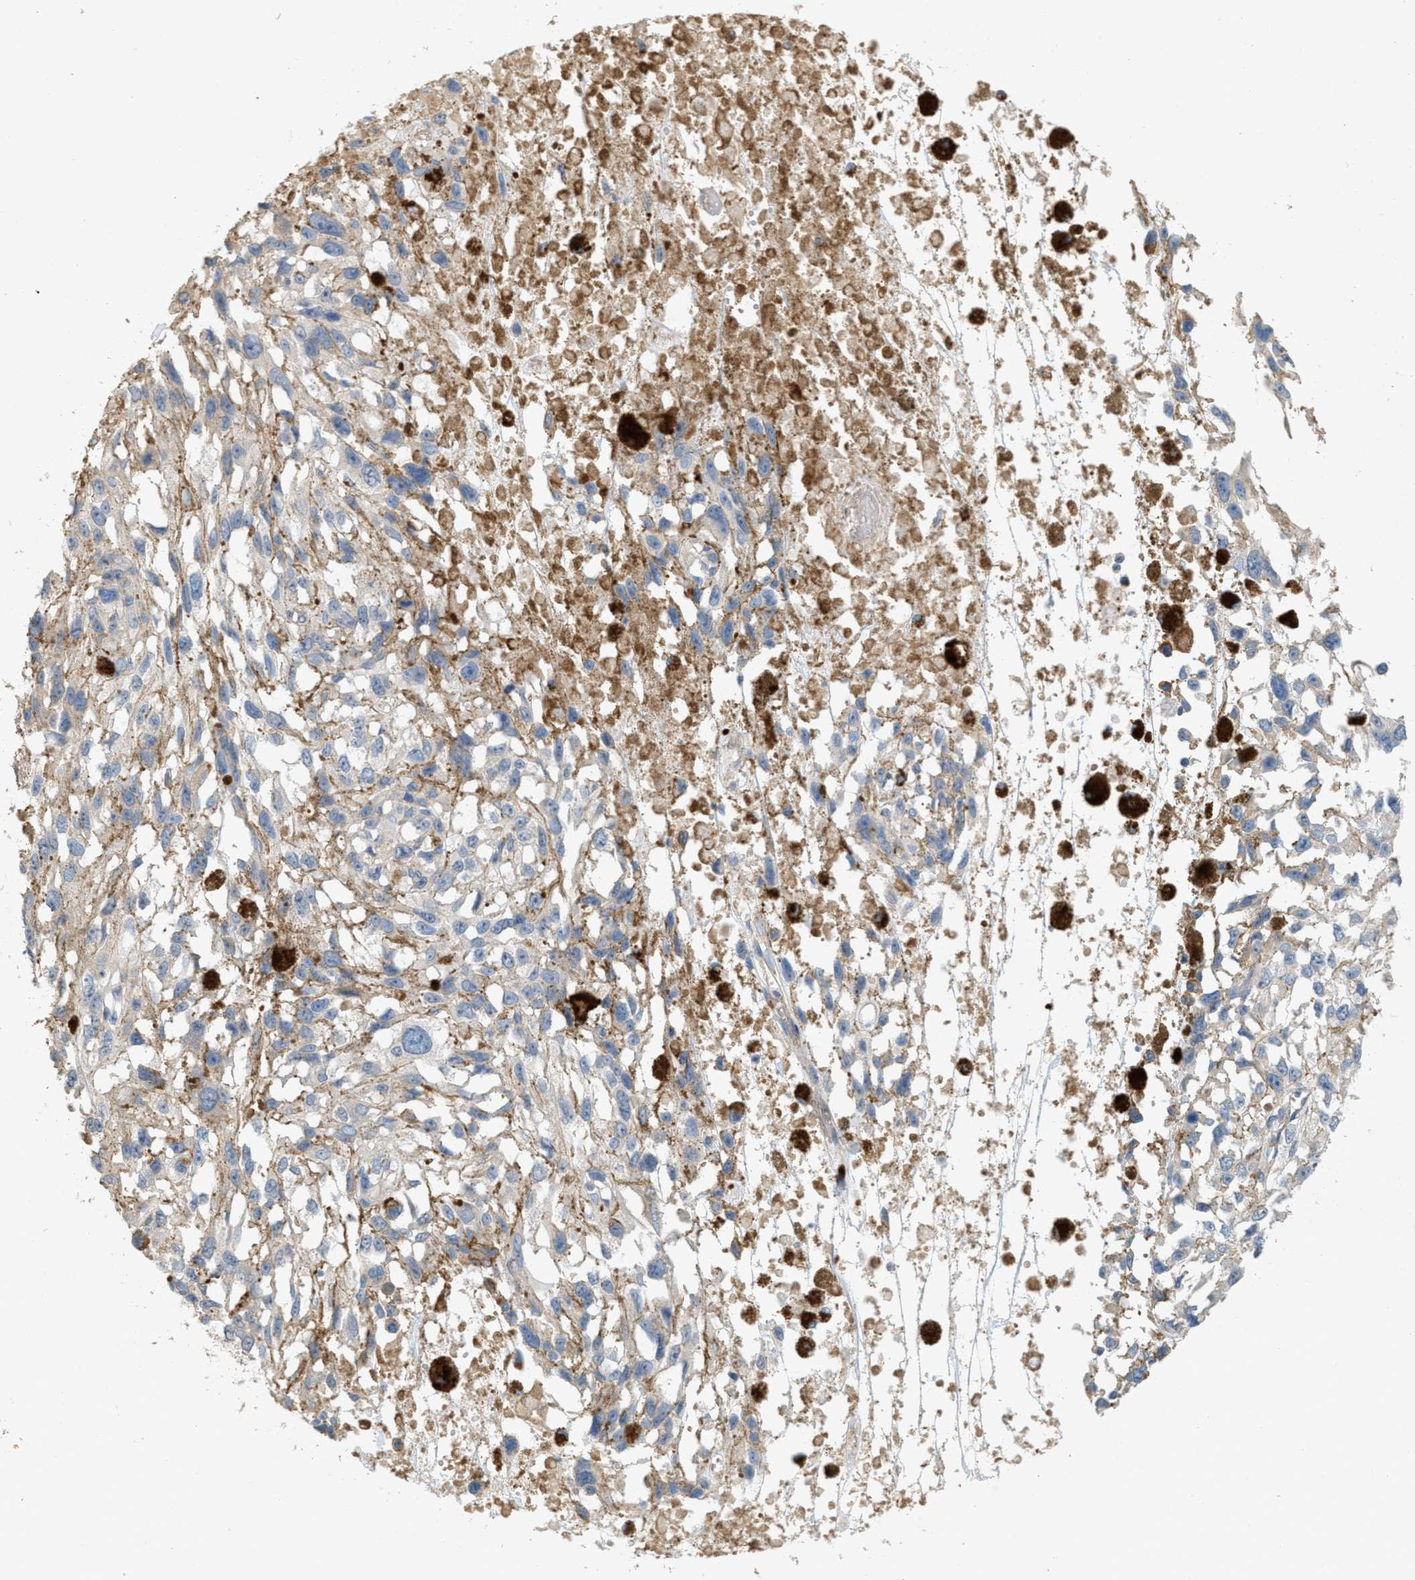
{"staining": {"intensity": "weak", "quantity": "<25%", "location": "cytoplasmic/membranous"}, "tissue": "melanoma", "cell_type": "Tumor cells", "image_type": "cancer", "snomed": [{"axis": "morphology", "description": "Malignant melanoma, Metastatic site"}, {"axis": "topography", "description": "Lymph node"}], "caption": "Melanoma was stained to show a protein in brown. There is no significant positivity in tumor cells.", "gene": "MRS2", "patient": {"sex": "male", "age": 59}}